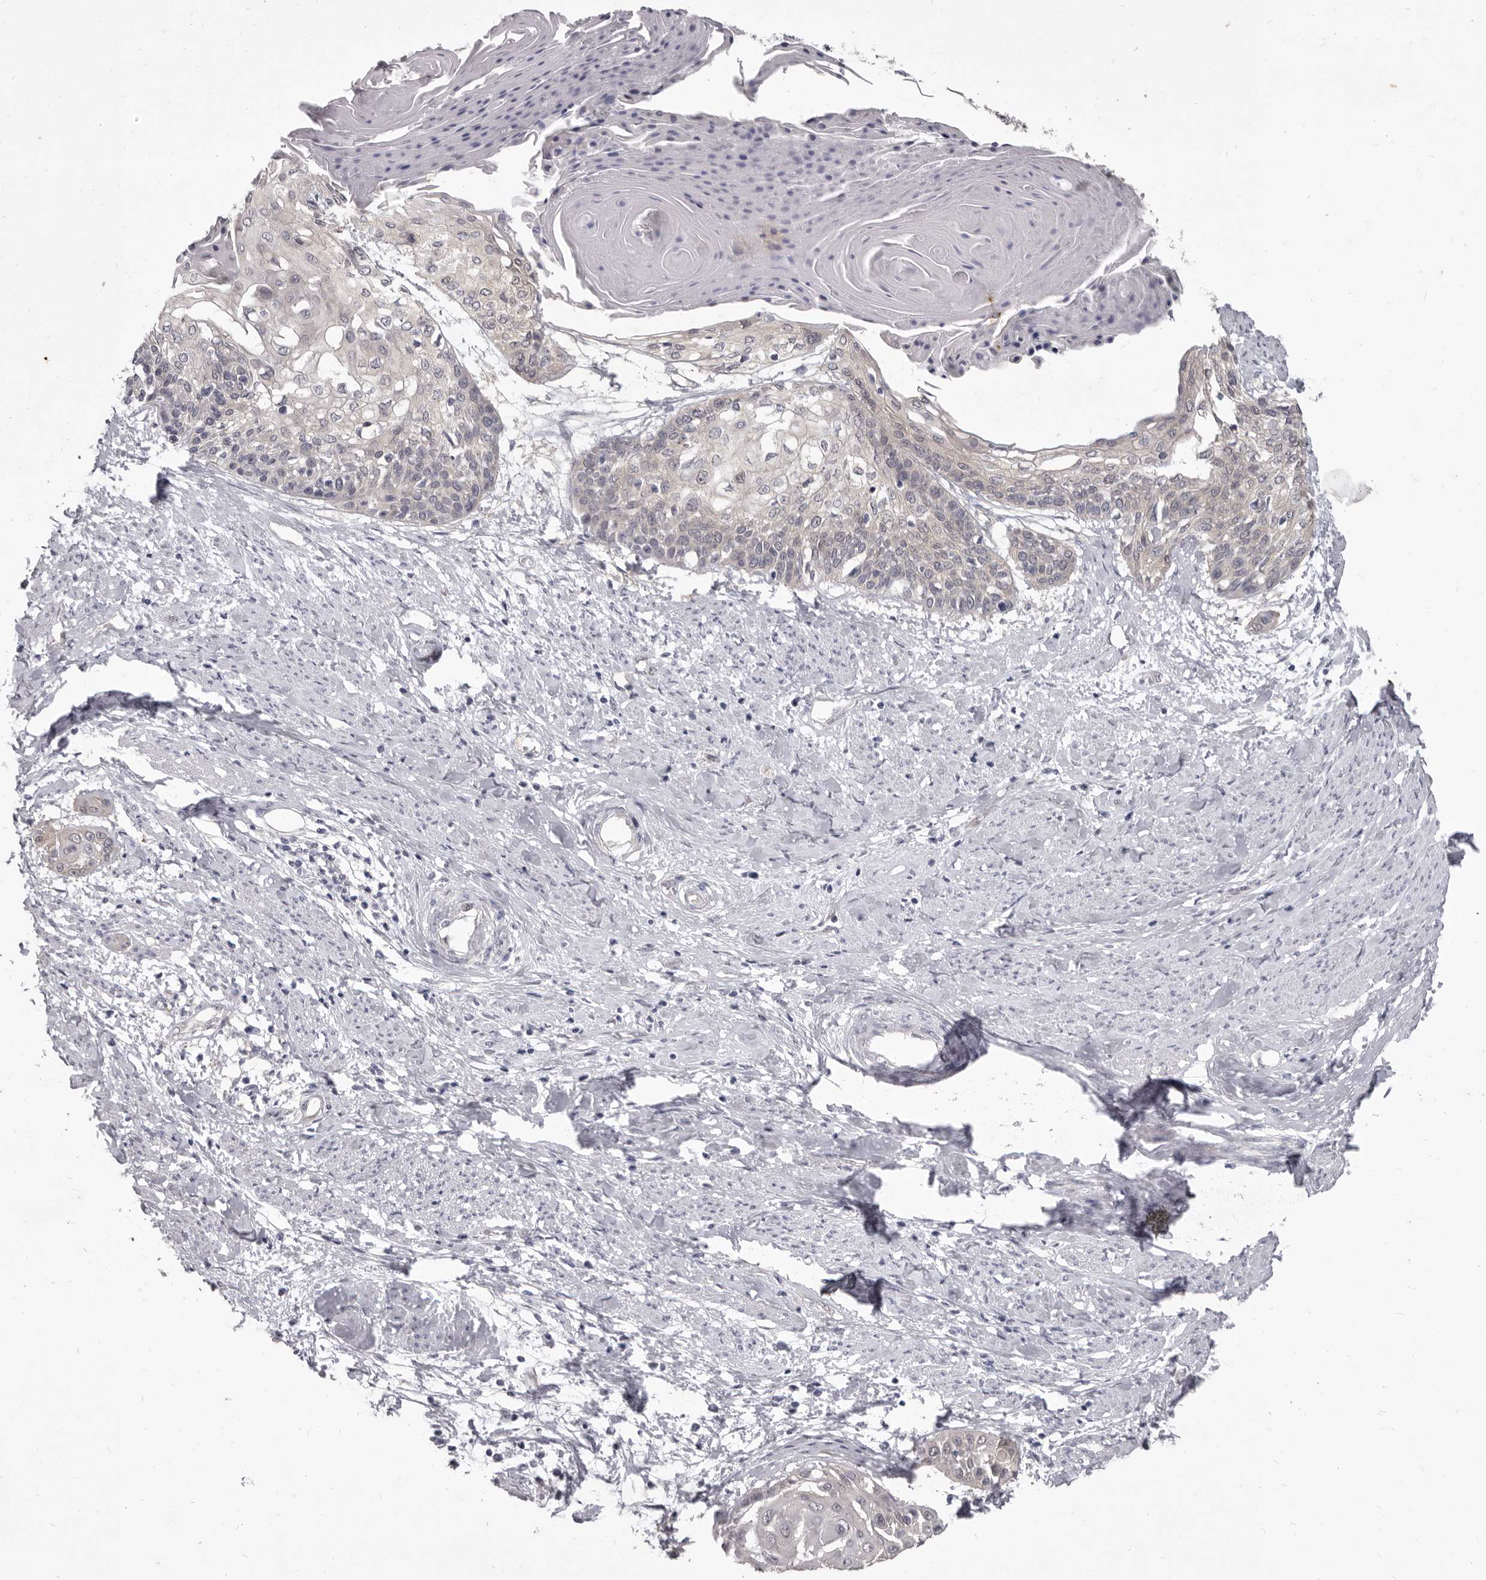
{"staining": {"intensity": "negative", "quantity": "none", "location": "none"}, "tissue": "cervical cancer", "cell_type": "Tumor cells", "image_type": "cancer", "snomed": [{"axis": "morphology", "description": "Squamous cell carcinoma, NOS"}, {"axis": "topography", "description": "Cervix"}], "caption": "This is a image of IHC staining of cervical cancer, which shows no staining in tumor cells.", "gene": "GSK3B", "patient": {"sex": "female", "age": 57}}